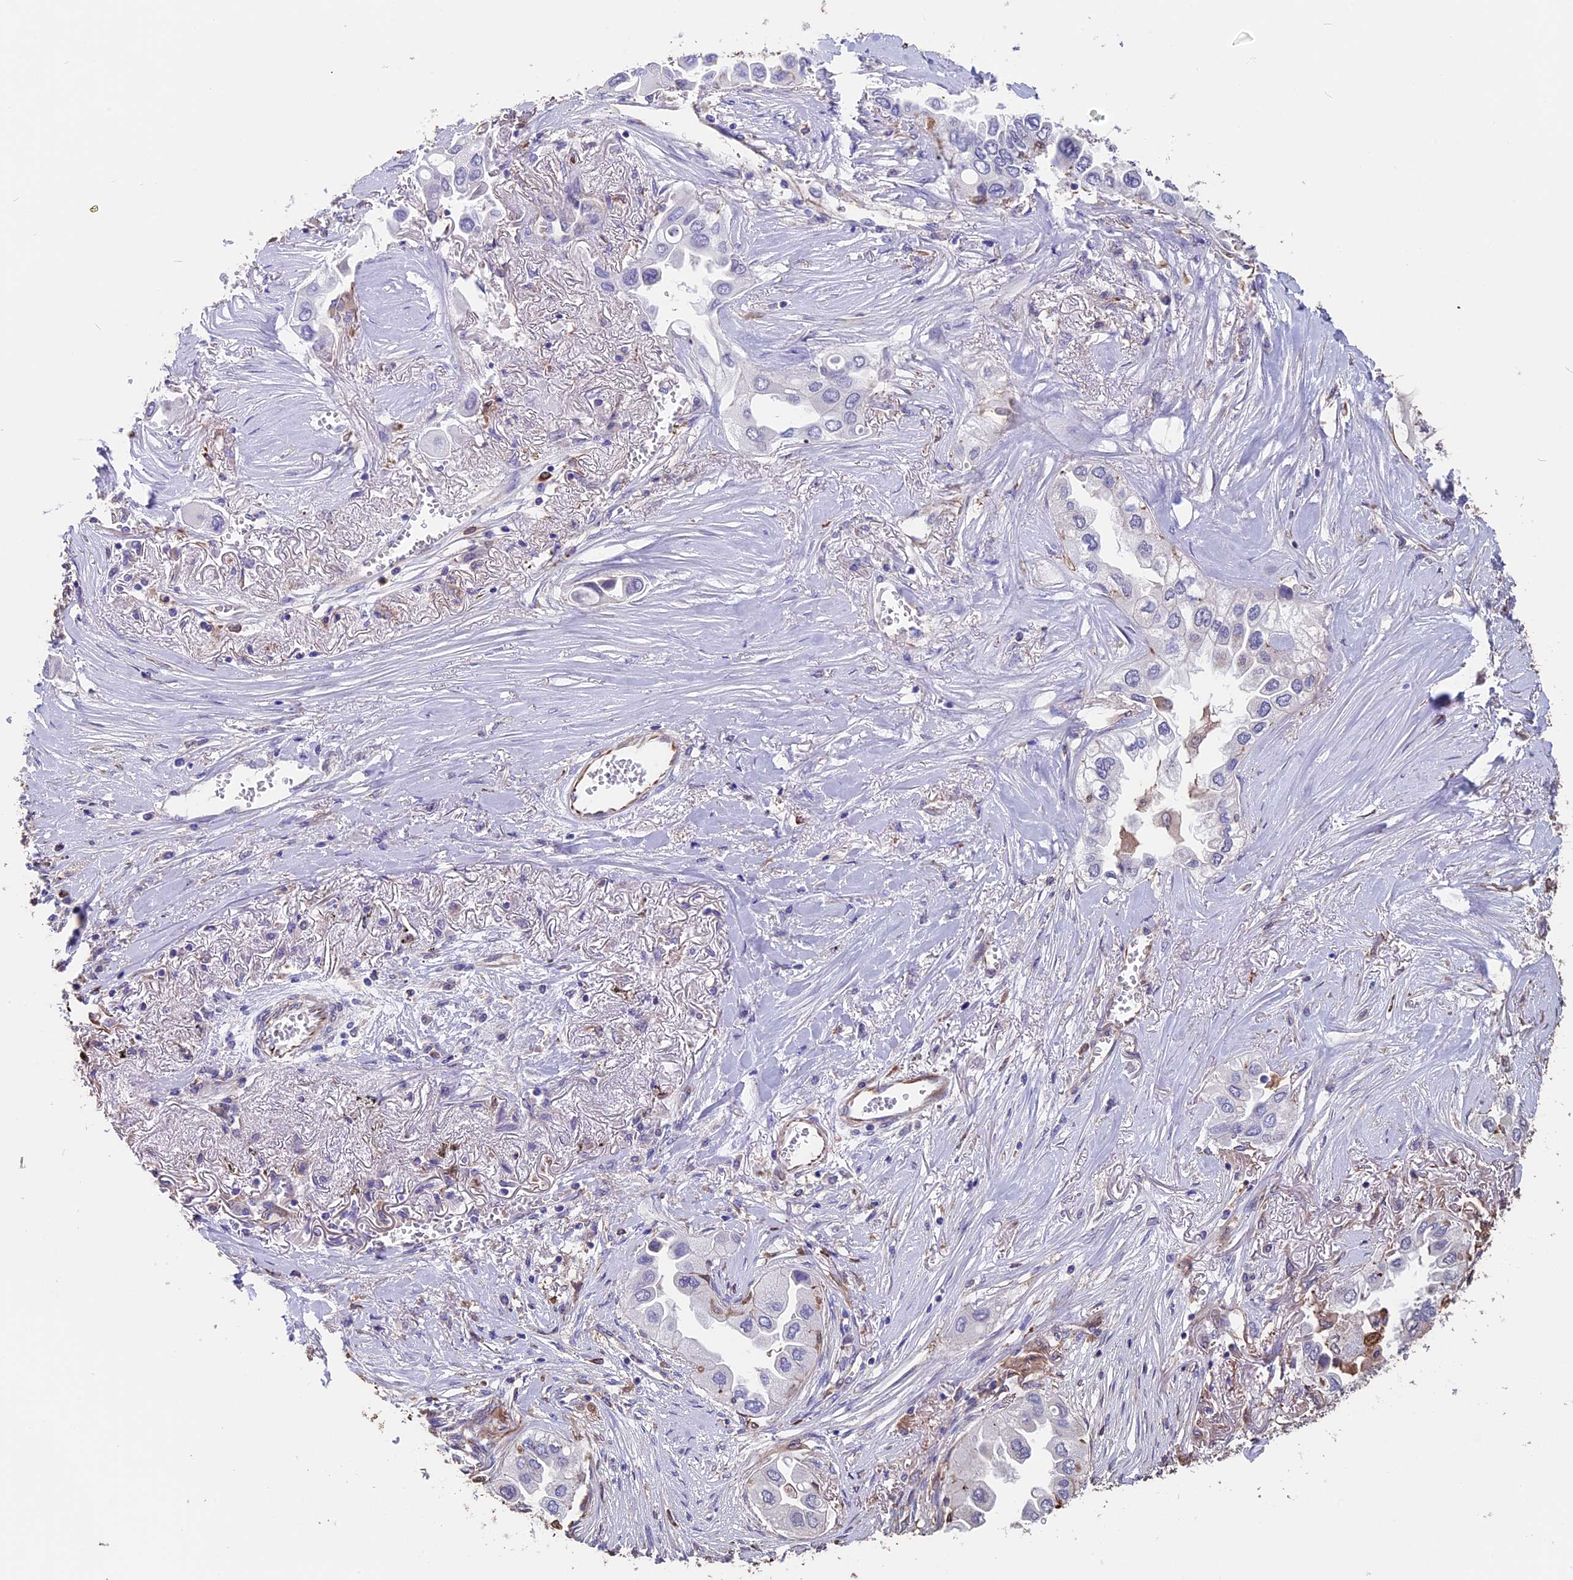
{"staining": {"intensity": "negative", "quantity": "none", "location": "none"}, "tissue": "lung cancer", "cell_type": "Tumor cells", "image_type": "cancer", "snomed": [{"axis": "morphology", "description": "Adenocarcinoma, NOS"}, {"axis": "topography", "description": "Lung"}], "caption": "Tumor cells show no significant expression in adenocarcinoma (lung).", "gene": "SEH1L", "patient": {"sex": "female", "age": 76}}